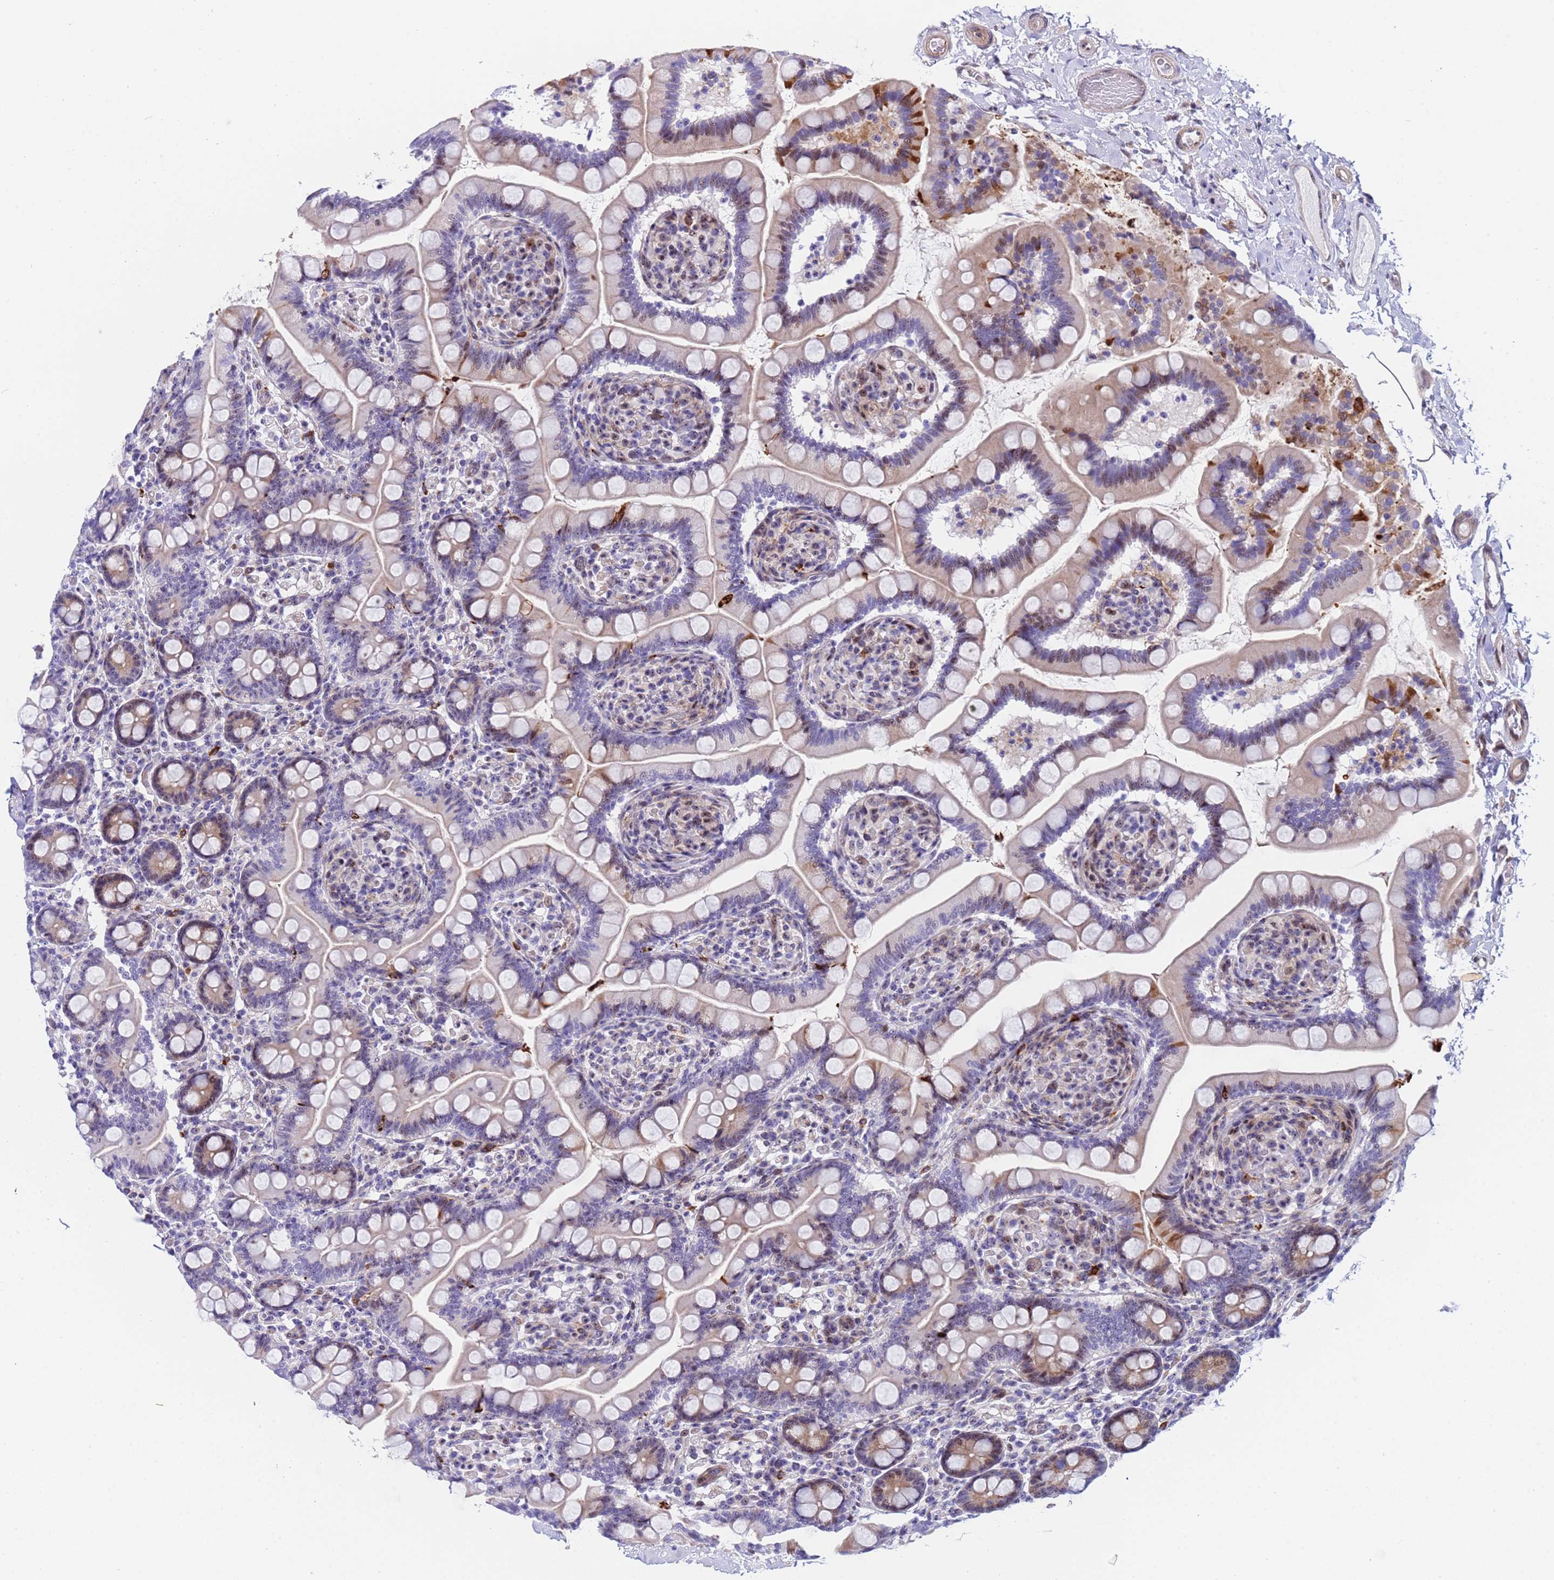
{"staining": {"intensity": "strong", "quantity": "<25%", "location": "cytoplasmic/membranous"}, "tissue": "small intestine", "cell_type": "Glandular cells", "image_type": "normal", "snomed": [{"axis": "morphology", "description": "Normal tissue, NOS"}, {"axis": "topography", "description": "Small intestine"}], "caption": "Brown immunohistochemical staining in unremarkable human small intestine demonstrates strong cytoplasmic/membranous staining in about <25% of glandular cells.", "gene": "POP5", "patient": {"sex": "female", "age": 64}}